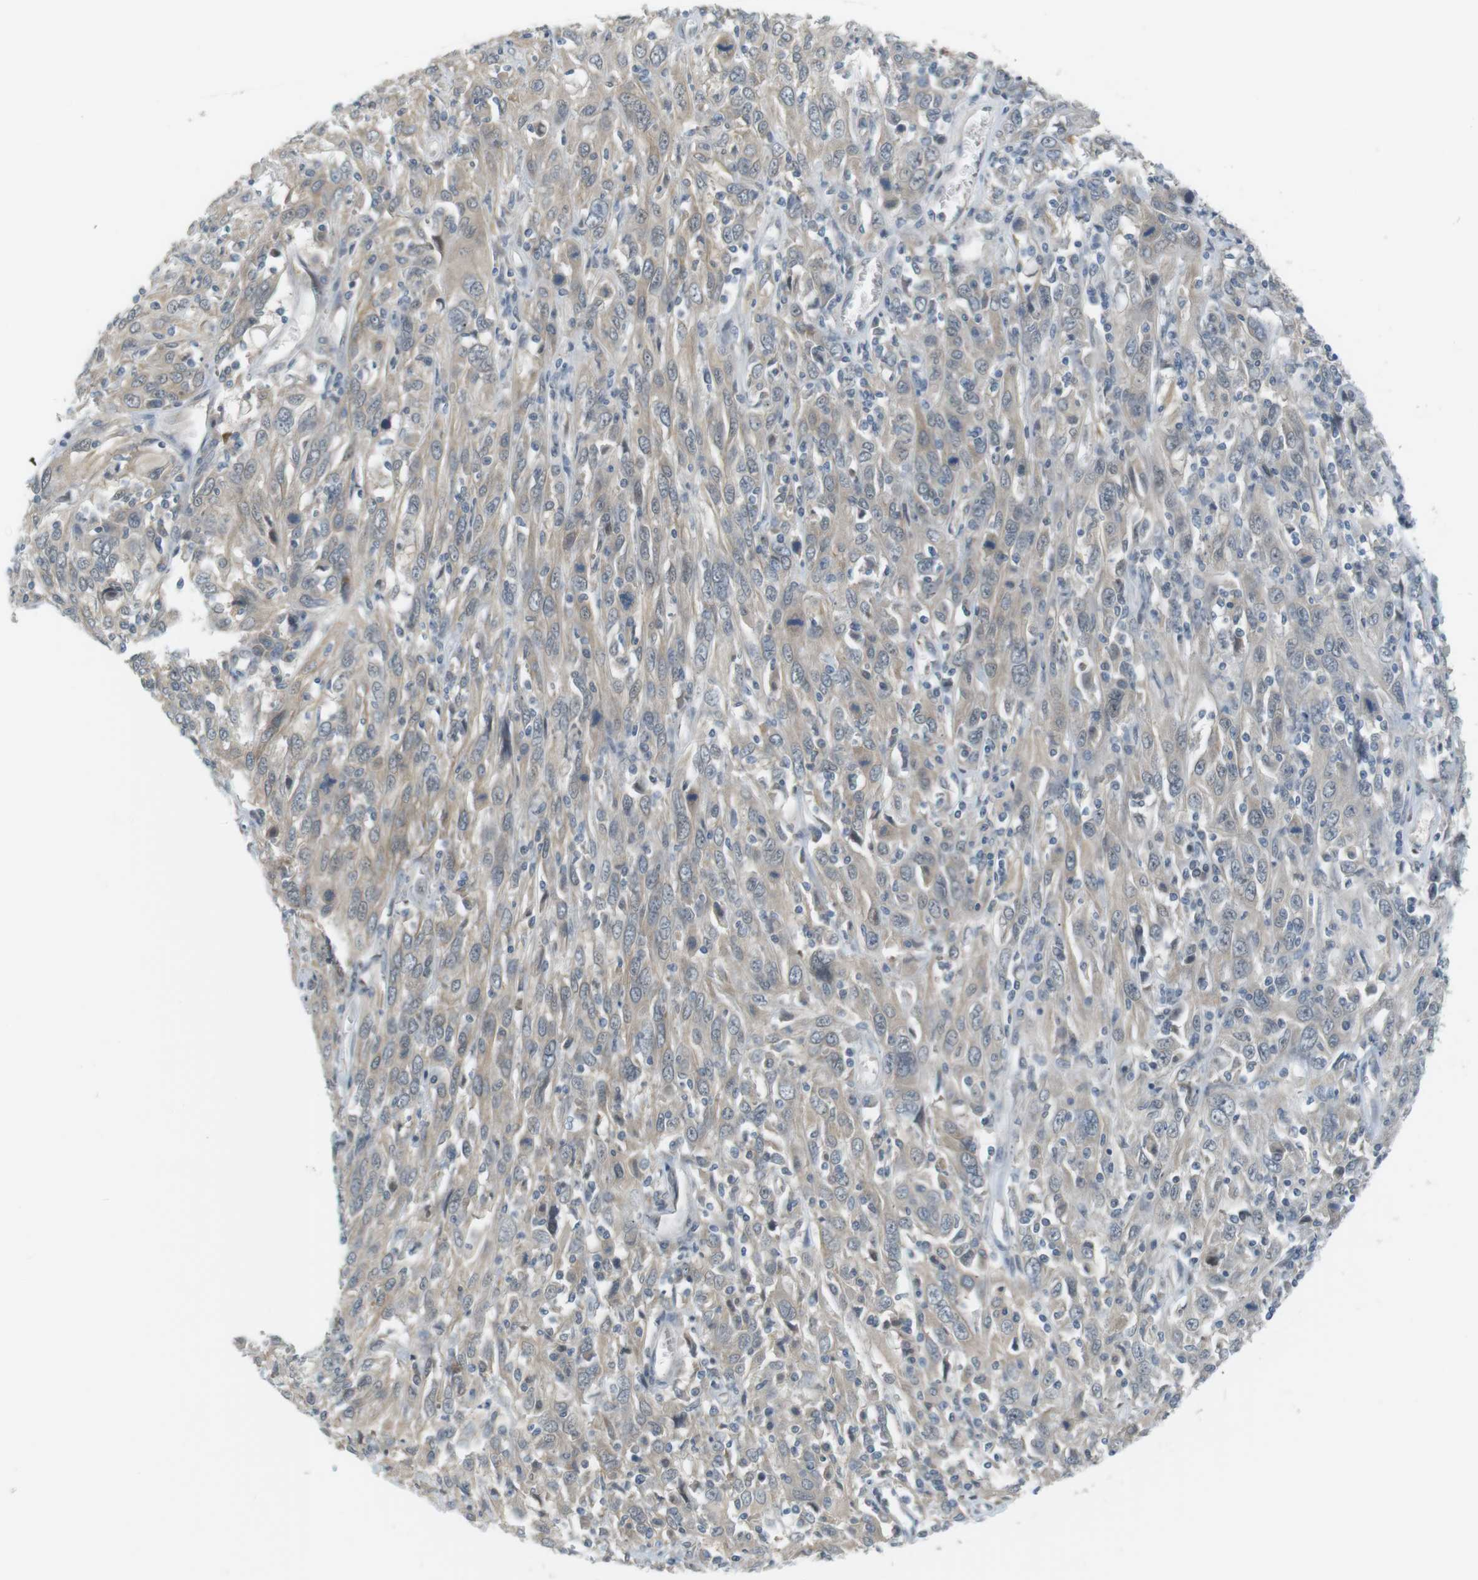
{"staining": {"intensity": "weak", "quantity": "25%-75%", "location": "cytoplasmic/membranous"}, "tissue": "cervical cancer", "cell_type": "Tumor cells", "image_type": "cancer", "snomed": [{"axis": "morphology", "description": "Squamous cell carcinoma, NOS"}, {"axis": "topography", "description": "Cervix"}], "caption": "Immunohistochemical staining of cervical cancer (squamous cell carcinoma) demonstrates low levels of weak cytoplasmic/membranous protein expression in about 25%-75% of tumor cells. (IHC, brightfield microscopy, high magnification).", "gene": "RTN3", "patient": {"sex": "female", "age": 46}}